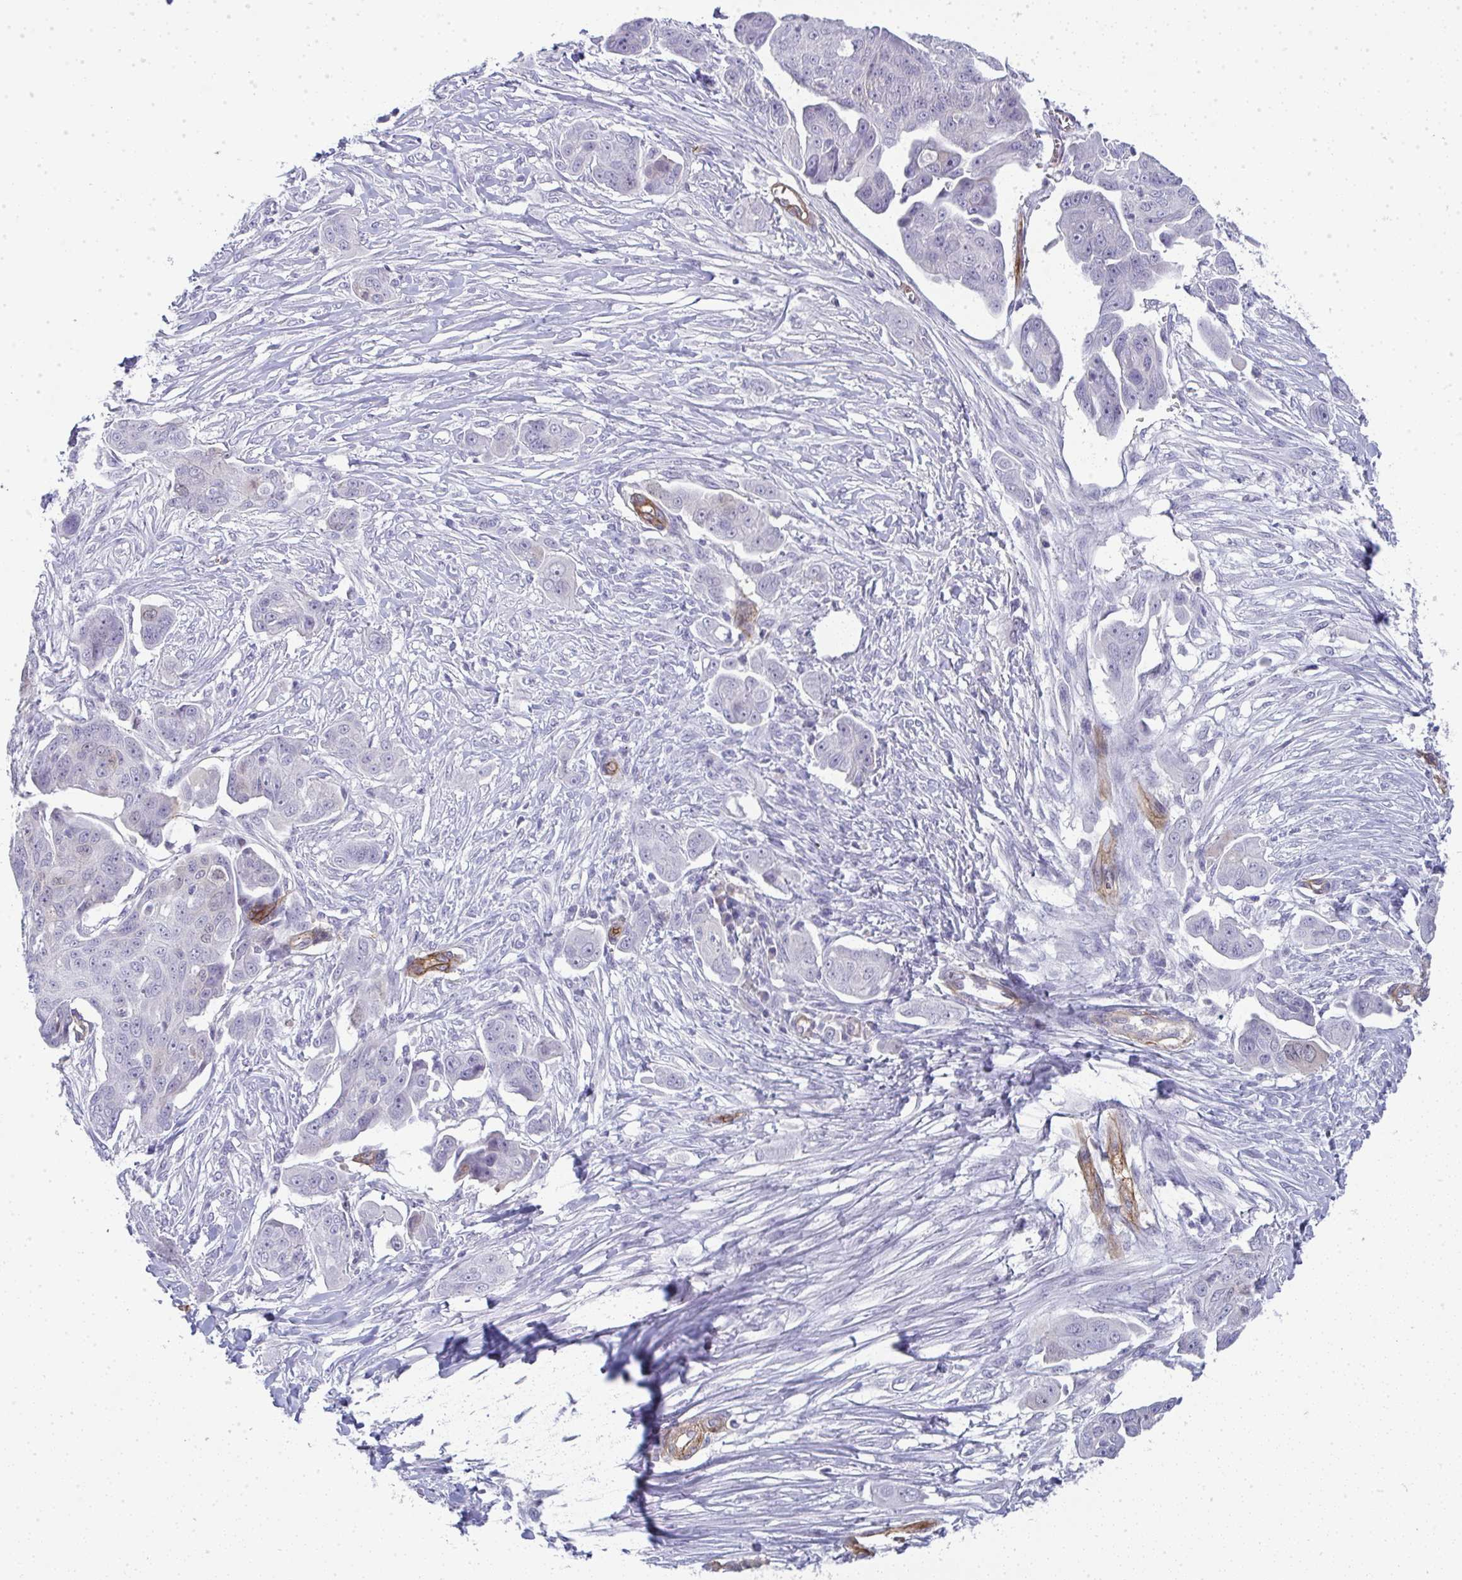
{"staining": {"intensity": "negative", "quantity": "none", "location": "none"}, "tissue": "ovarian cancer", "cell_type": "Tumor cells", "image_type": "cancer", "snomed": [{"axis": "morphology", "description": "Carcinoma, endometroid"}, {"axis": "topography", "description": "Ovary"}], "caption": "Tumor cells show no significant expression in ovarian cancer (endometroid carcinoma).", "gene": "UBE2S", "patient": {"sex": "female", "age": 70}}